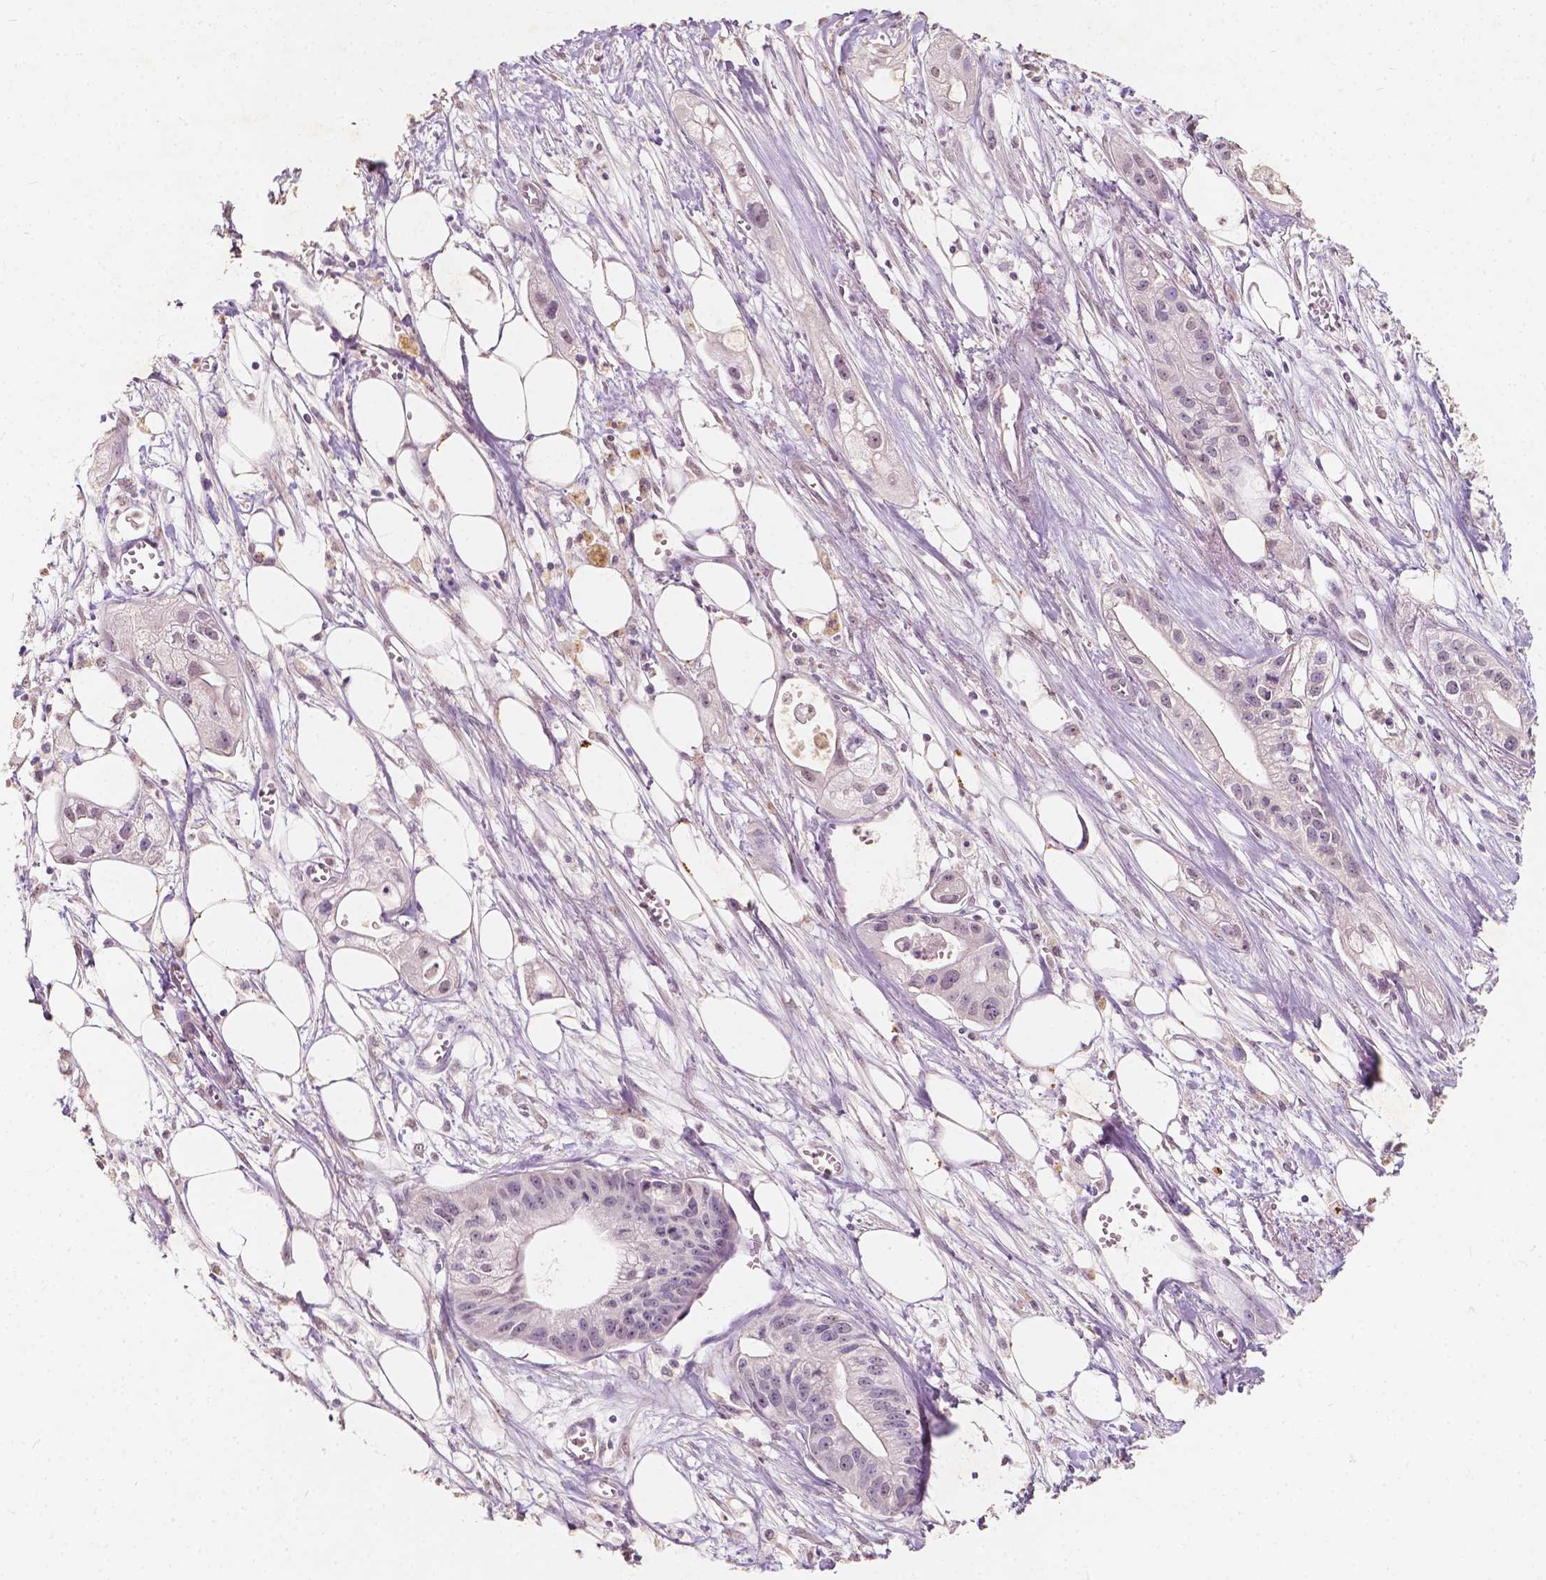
{"staining": {"intensity": "negative", "quantity": "none", "location": "none"}, "tissue": "pancreatic cancer", "cell_type": "Tumor cells", "image_type": "cancer", "snomed": [{"axis": "morphology", "description": "Adenocarcinoma, NOS"}, {"axis": "topography", "description": "Pancreas"}], "caption": "The histopathology image displays no significant positivity in tumor cells of pancreatic adenocarcinoma.", "gene": "SOX15", "patient": {"sex": "male", "age": 70}}